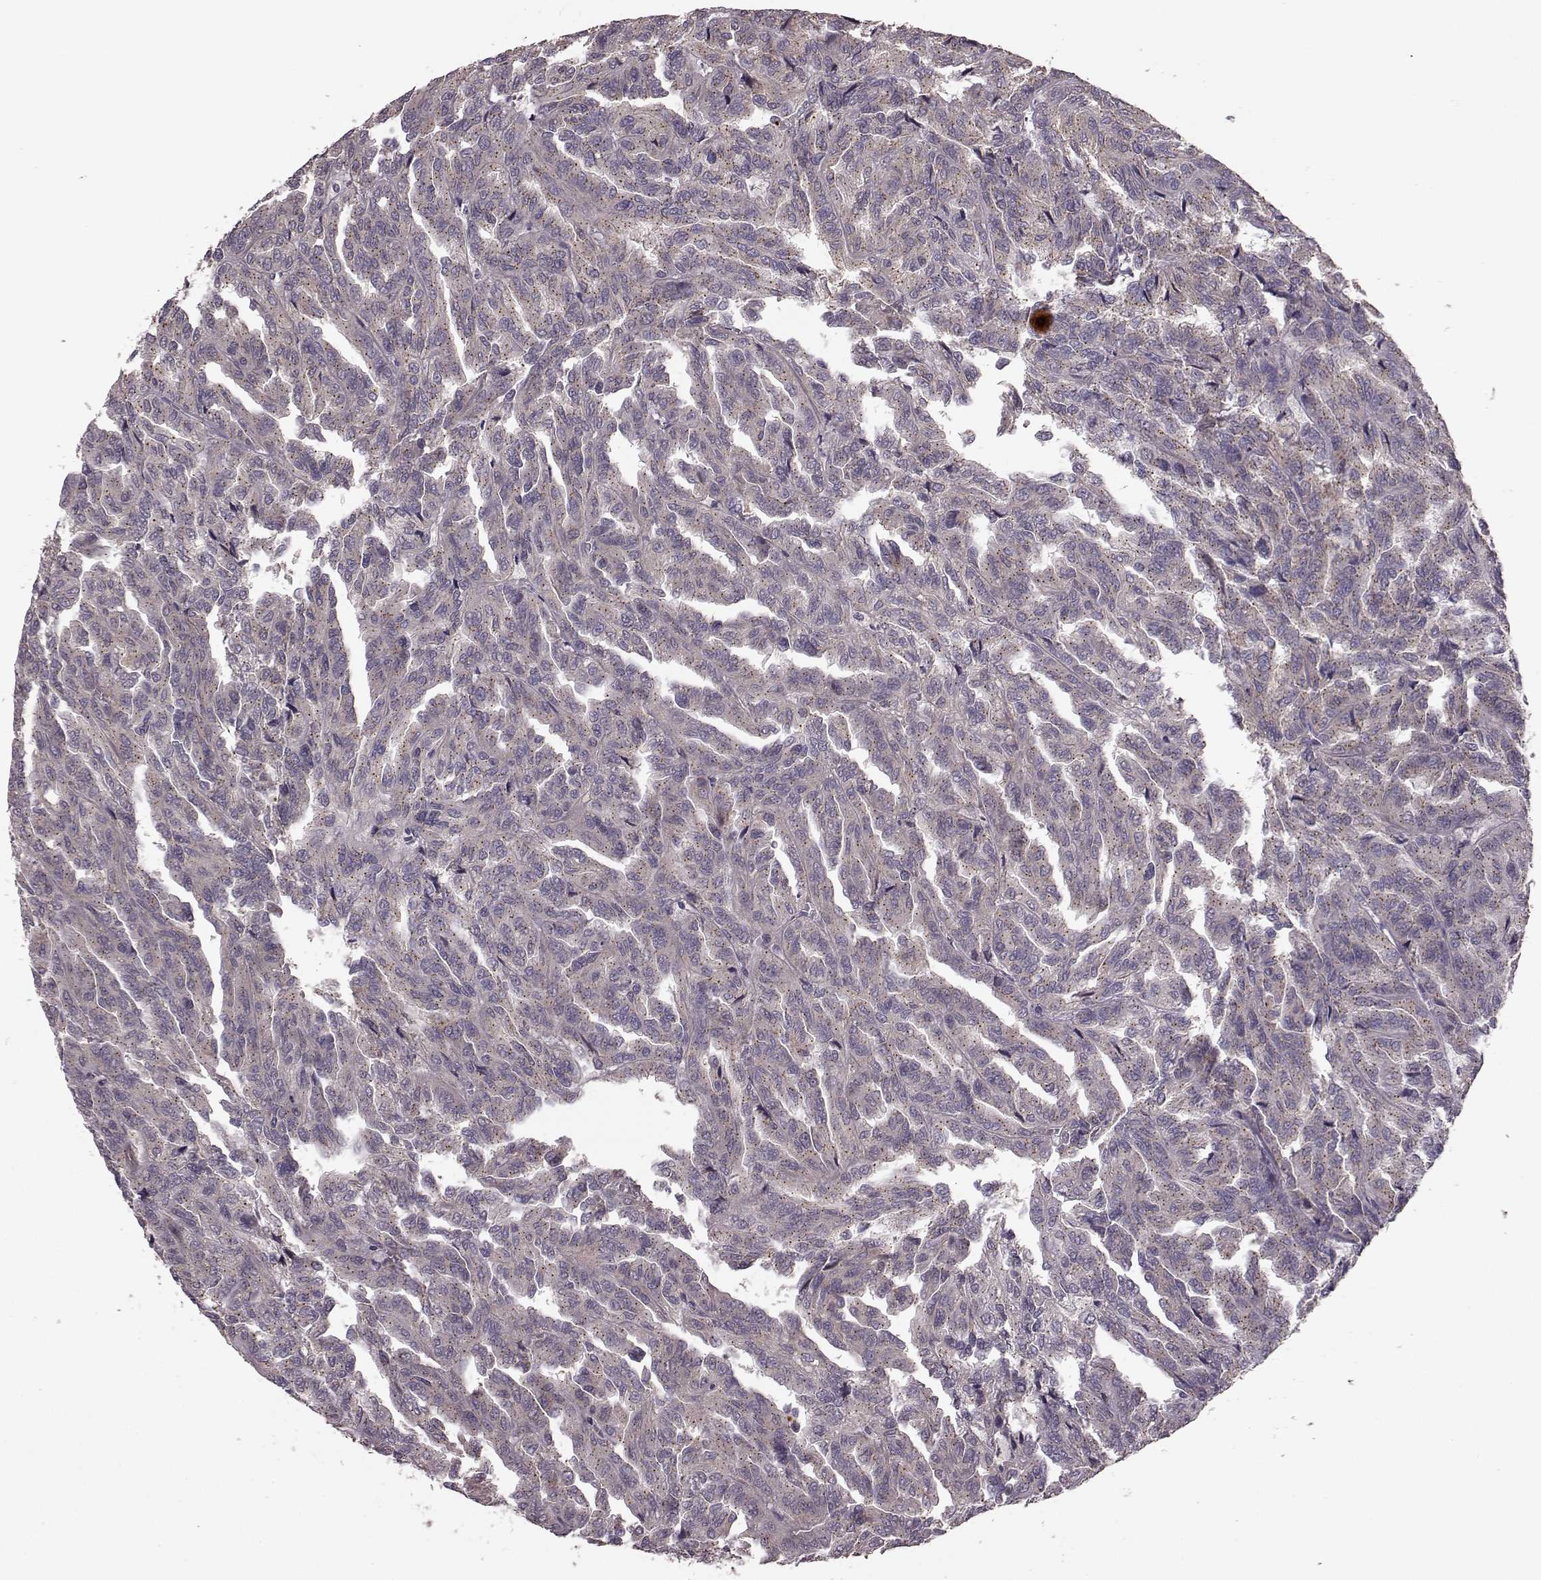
{"staining": {"intensity": "negative", "quantity": "none", "location": "none"}, "tissue": "renal cancer", "cell_type": "Tumor cells", "image_type": "cancer", "snomed": [{"axis": "morphology", "description": "Adenocarcinoma, NOS"}, {"axis": "topography", "description": "Kidney"}], "caption": "IHC histopathology image of human renal adenocarcinoma stained for a protein (brown), which shows no expression in tumor cells. The staining was performed using DAB (3,3'-diaminobenzidine) to visualize the protein expression in brown, while the nuclei were stained in blue with hematoxylin (Magnification: 20x).", "gene": "NTF3", "patient": {"sex": "male", "age": 79}}